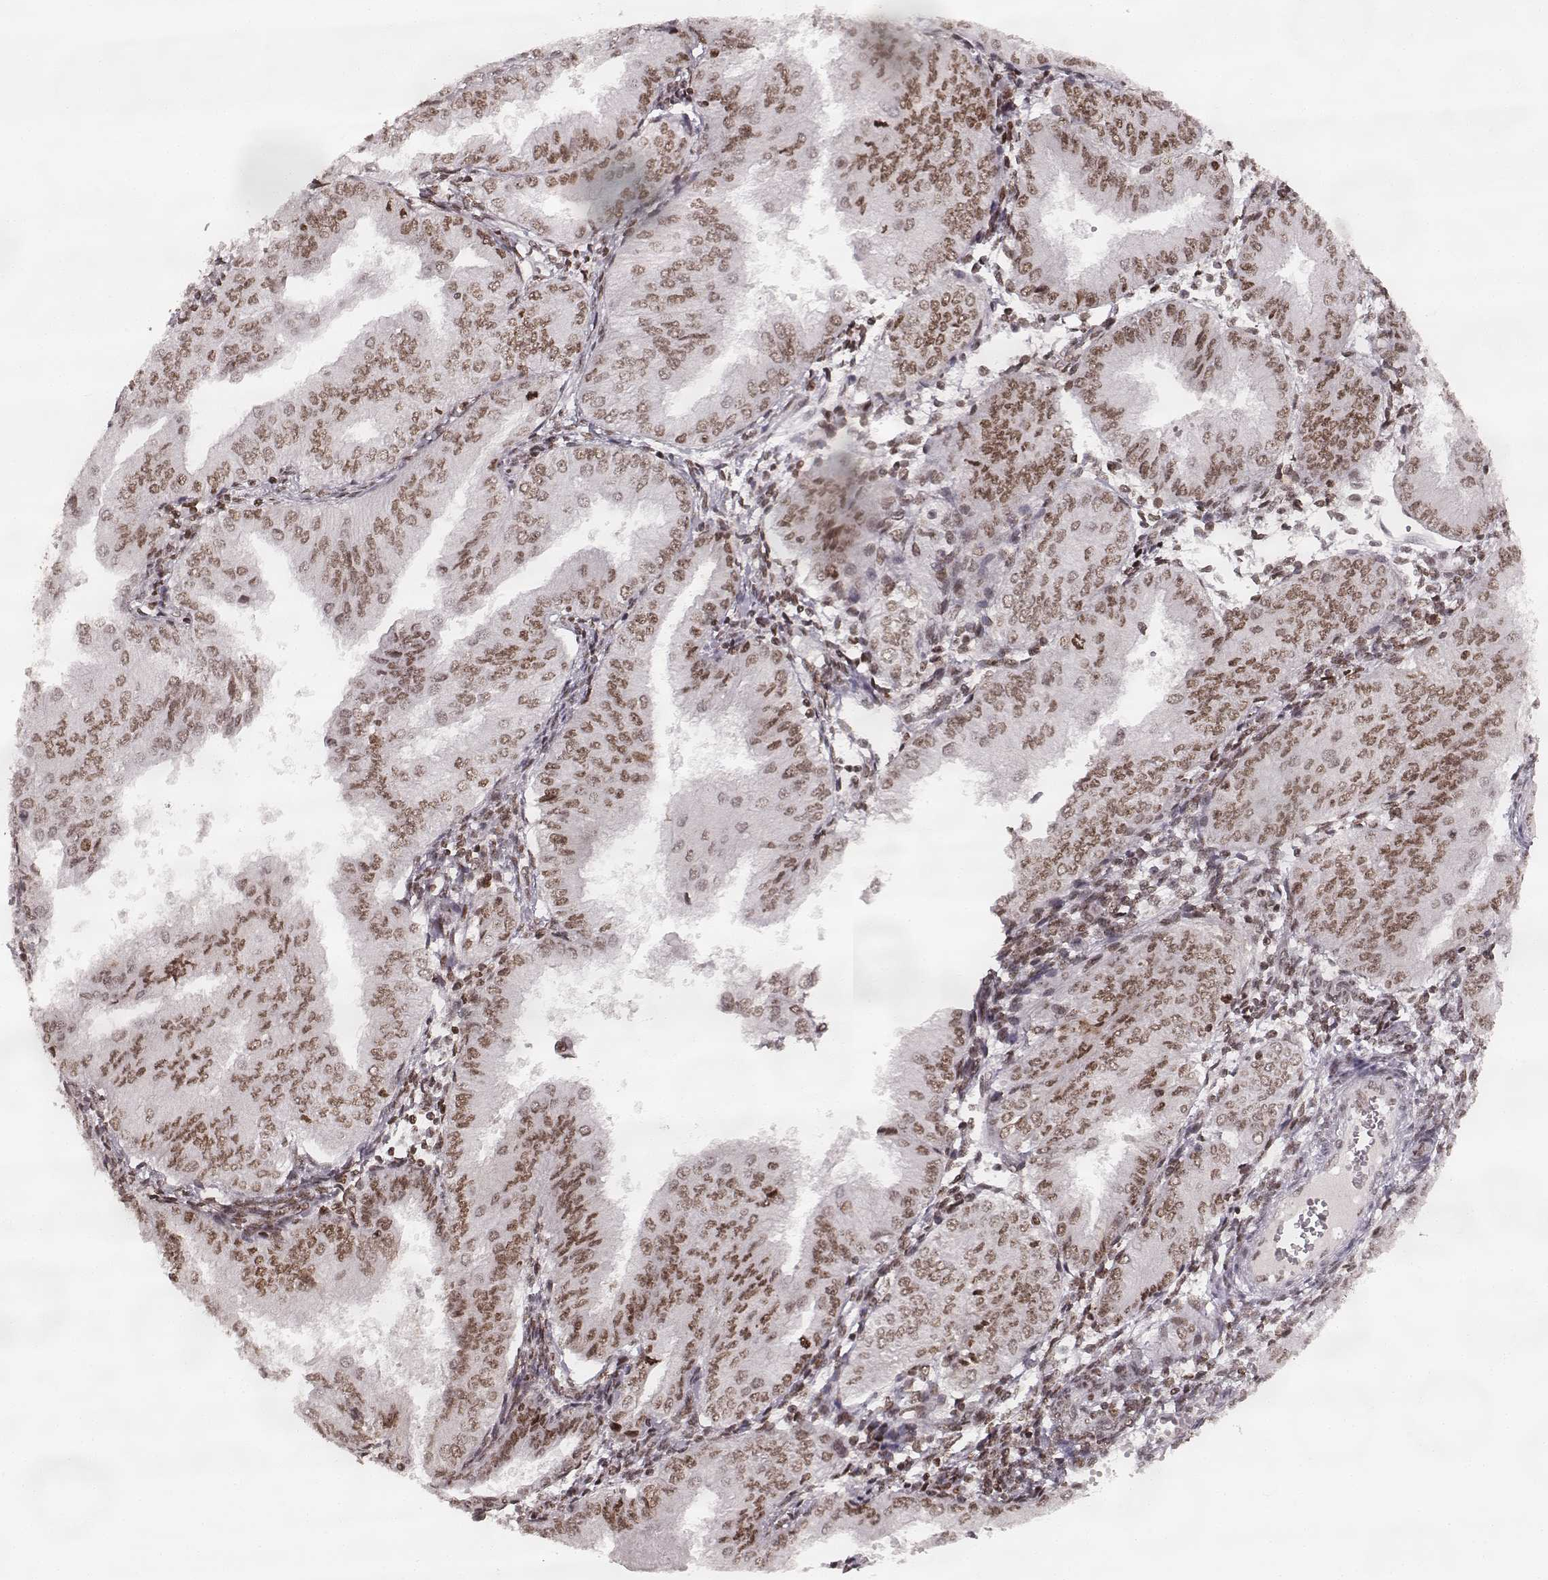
{"staining": {"intensity": "moderate", "quantity": ">75%", "location": "nuclear"}, "tissue": "endometrial cancer", "cell_type": "Tumor cells", "image_type": "cancer", "snomed": [{"axis": "morphology", "description": "Adenocarcinoma, NOS"}, {"axis": "topography", "description": "Endometrium"}], "caption": "Endometrial adenocarcinoma stained for a protein (brown) shows moderate nuclear positive expression in approximately >75% of tumor cells.", "gene": "PARP1", "patient": {"sex": "female", "age": 53}}